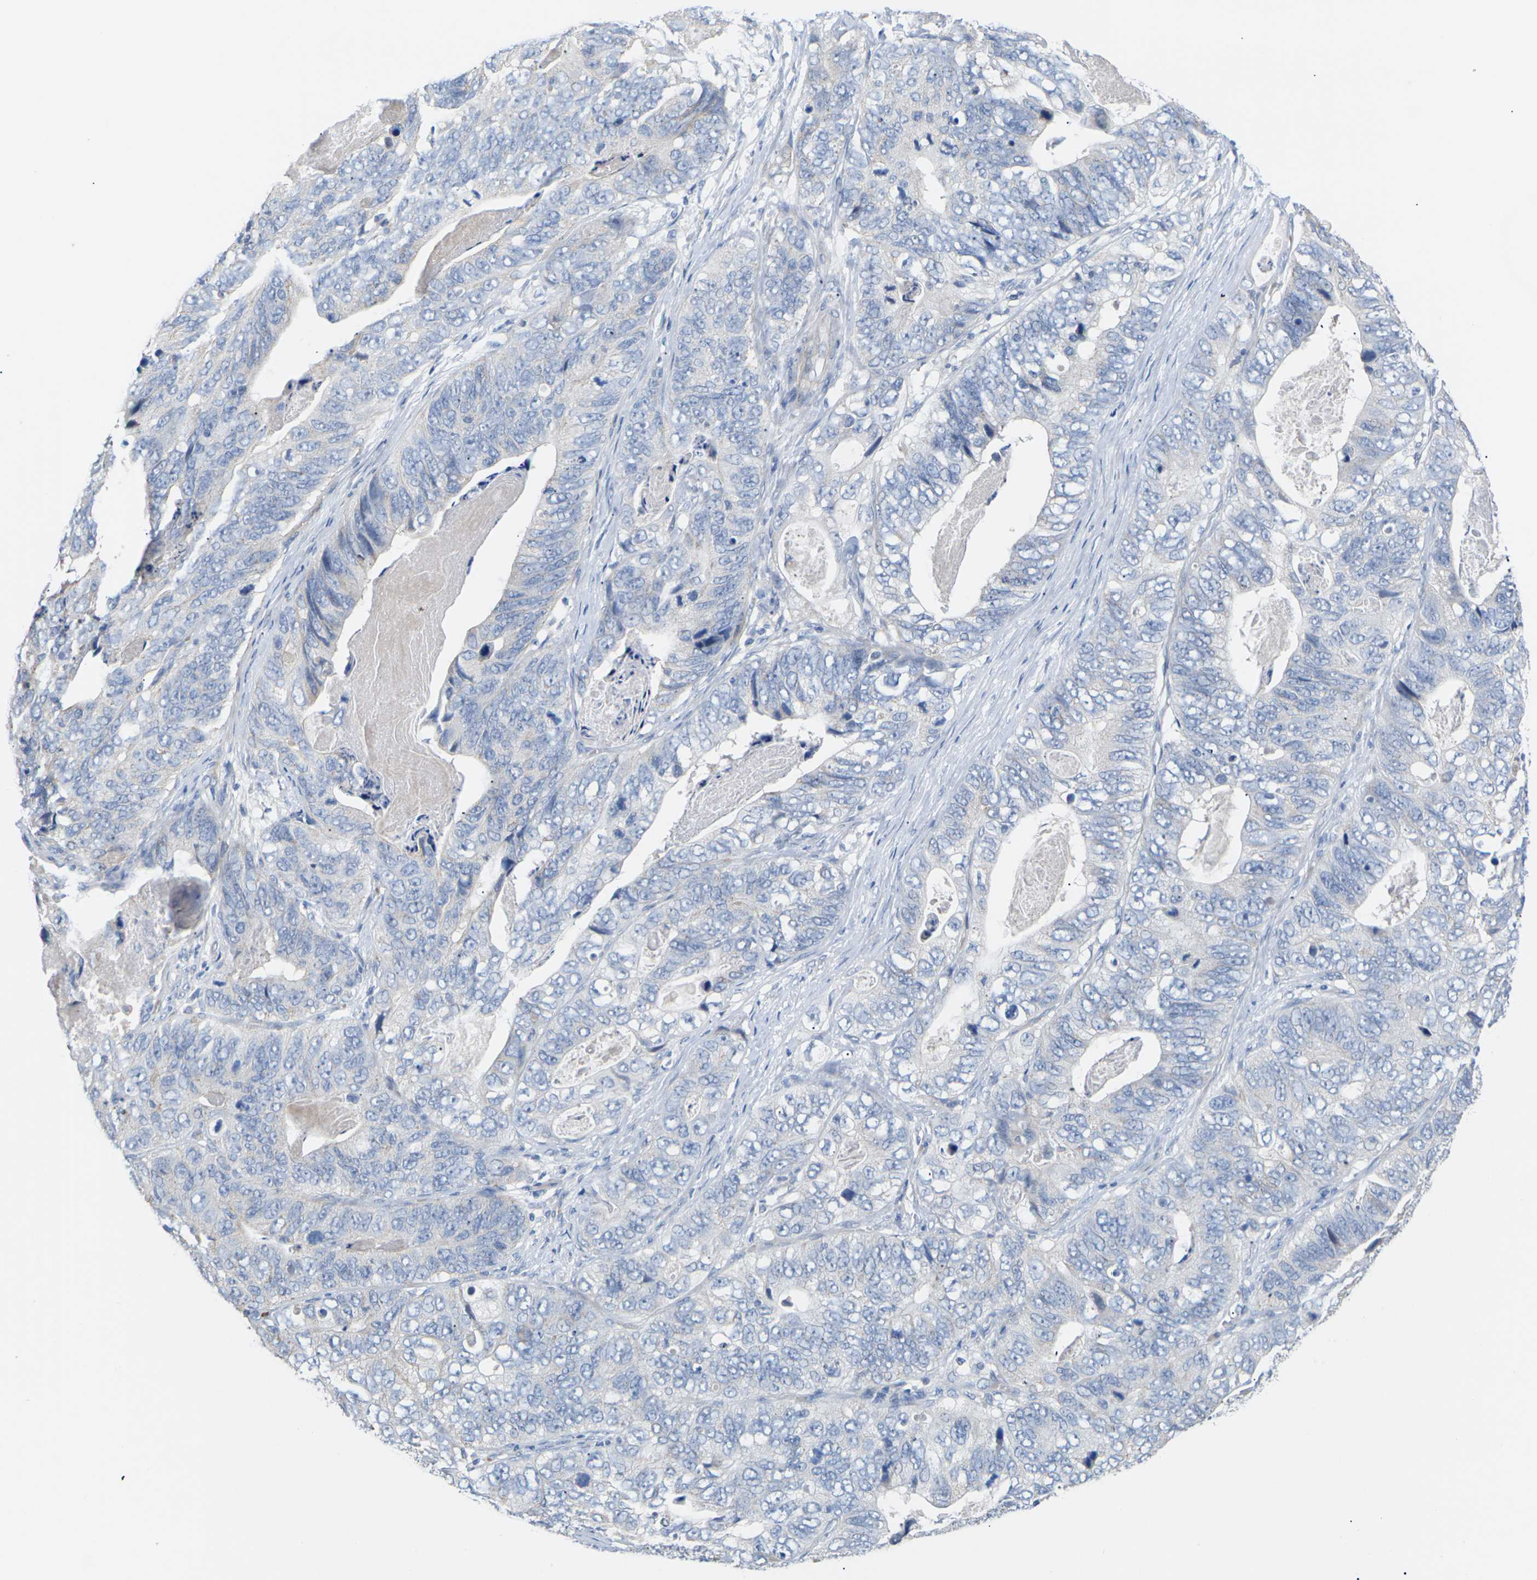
{"staining": {"intensity": "weak", "quantity": "<25%", "location": "cytoplasmic/membranous"}, "tissue": "stomach cancer", "cell_type": "Tumor cells", "image_type": "cancer", "snomed": [{"axis": "morphology", "description": "Adenocarcinoma, NOS"}, {"axis": "topography", "description": "Stomach"}], "caption": "Protein analysis of stomach cancer demonstrates no significant expression in tumor cells.", "gene": "TMCO4", "patient": {"sex": "female", "age": 89}}